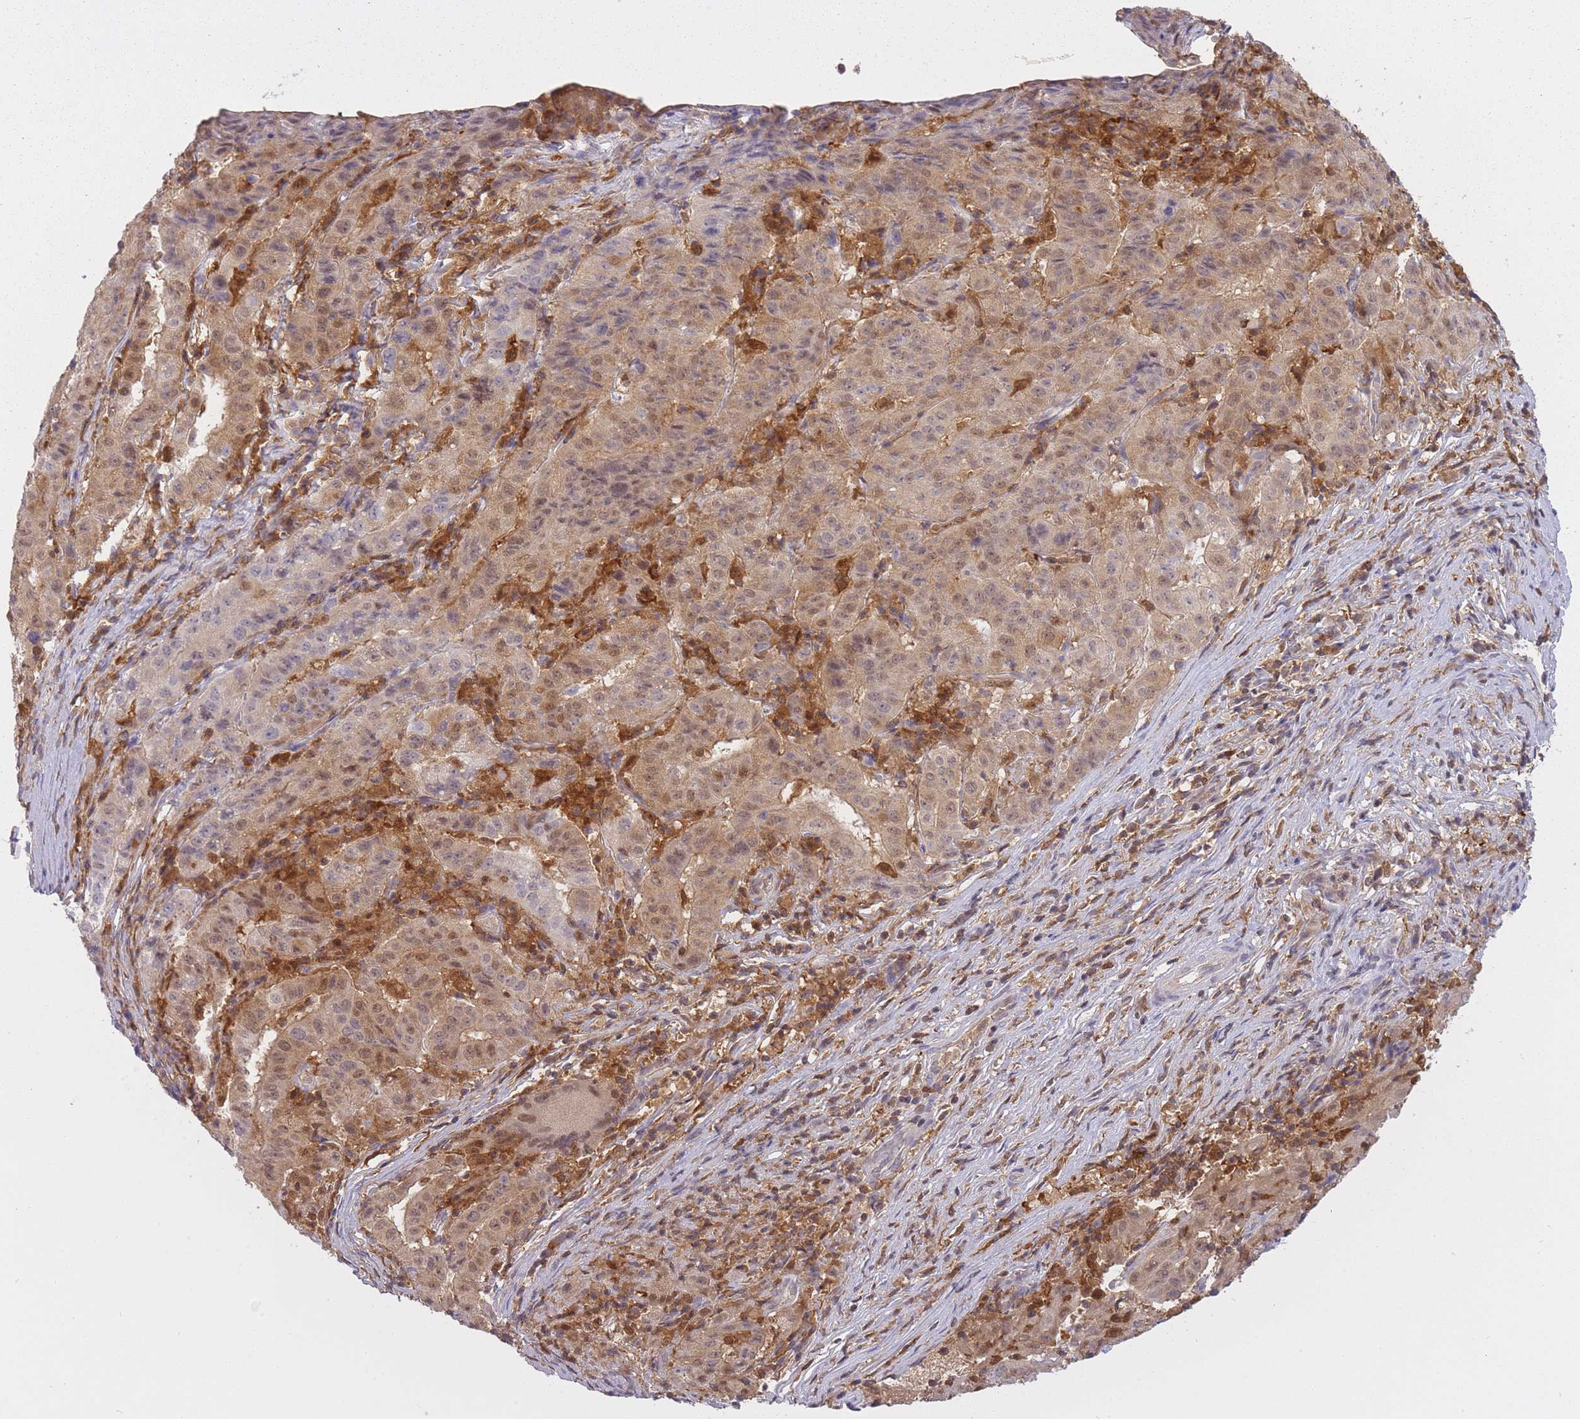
{"staining": {"intensity": "moderate", "quantity": ">75%", "location": "cytoplasmic/membranous,nuclear"}, "tissue": "pancreatic cancer", "cell_type": "Tumor cells", "image_type": "cancer", "snomed": [{"axis": "morphology", "description": "Adenocarcinoma, NOS"}, {"axis": "topography", "description": "Pancreas"}], "caption": "Pancreatic cancer (adenocarcinoma) stained with immunohistochemistry (IHC) exhibits moderate cytoplasmic/membranous and nuclear expression in about >75% of tumor cells.", "gene": "CXorf38", "patient": {"sex": "male", "age": 63}}